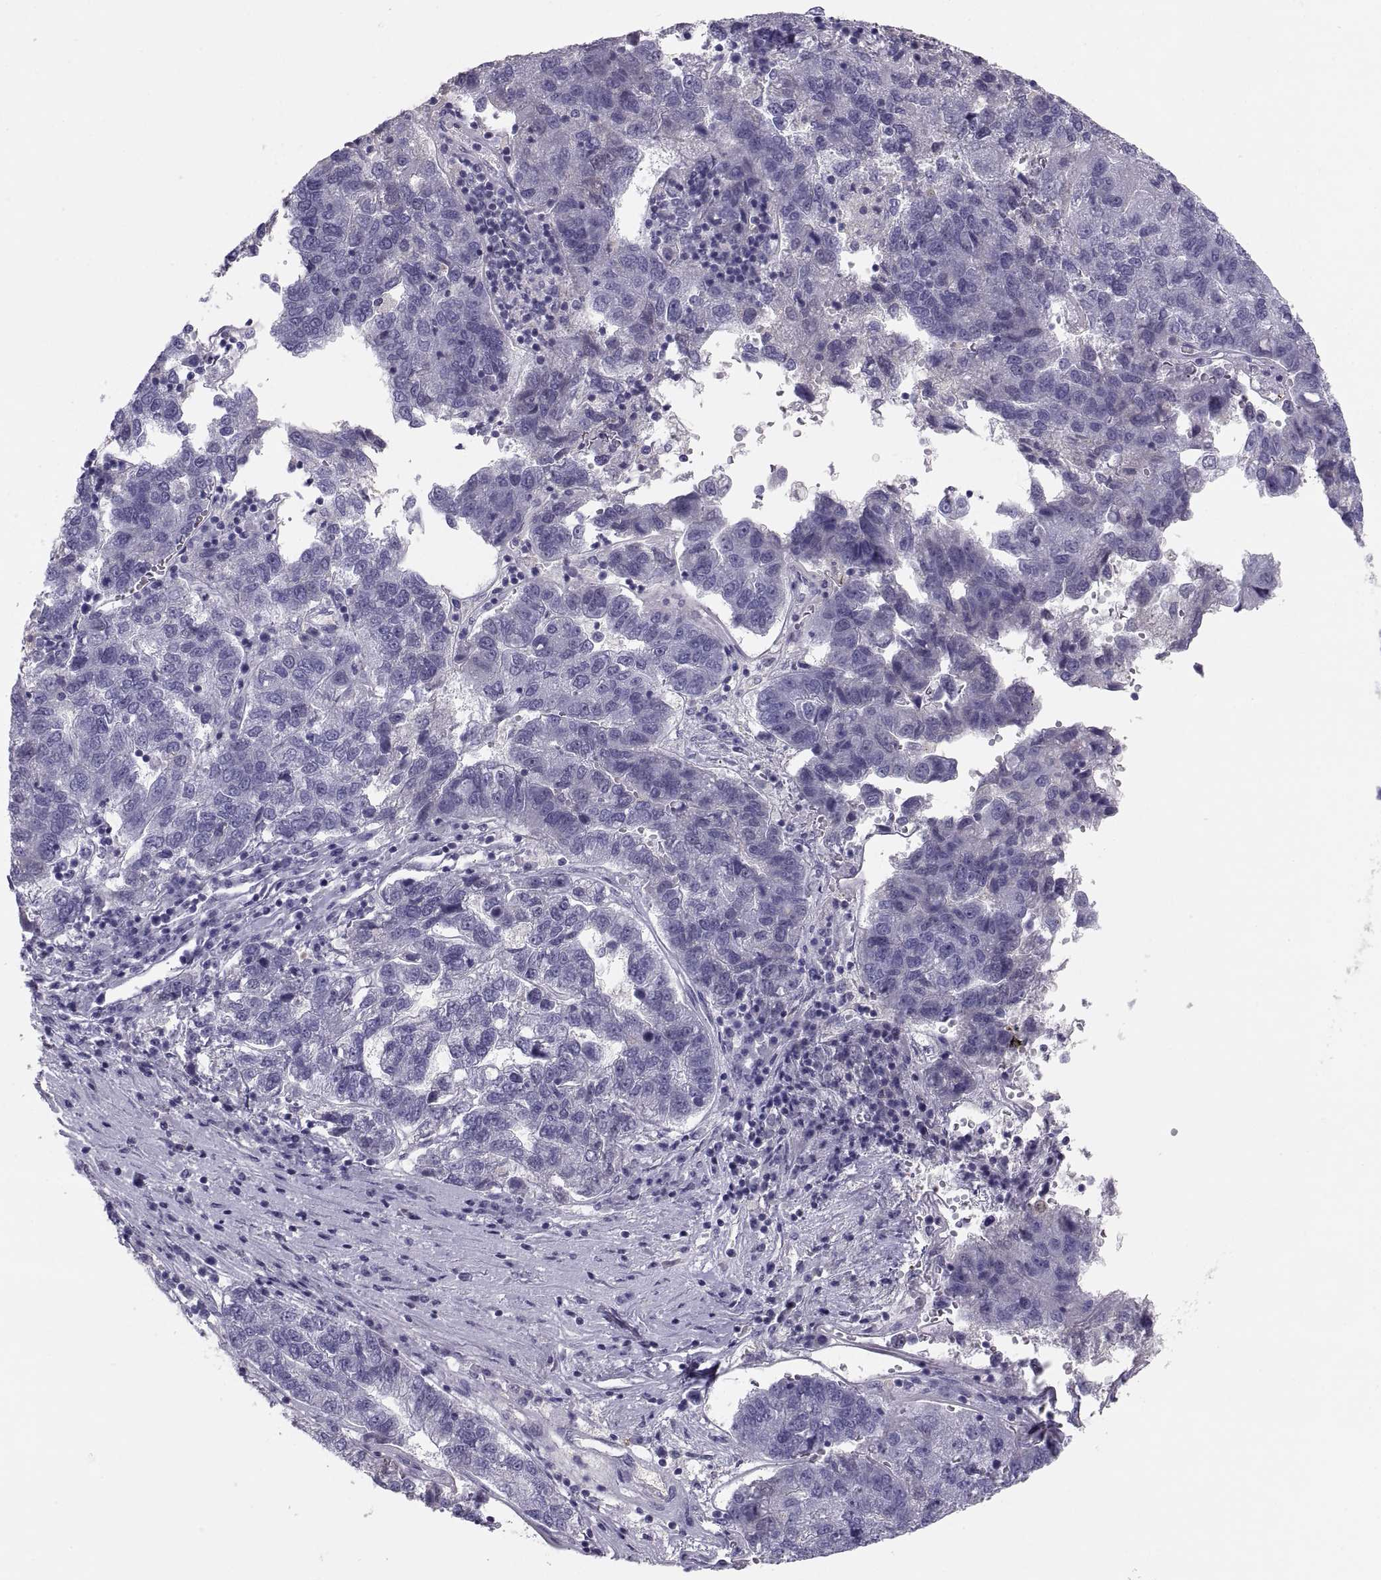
{"staining": {"intensity": "negative", "quantity": "none", "location": "none"}, "tissue": "pancreatic cancer", "cell_type": "Tumor cells", "image_type": "cancer", "snomed": [{"axis": "morphology", "description": "Adenocarcinoma, NOS"}, {"axis": "topography", "description": "Pancreas"}], "caption": "Adenocarcinoma (pancreatic) was stained to show a protein in brown. There is no significant staining in tumor cells.", "gene": "MAGEB2", "patient": {"sex": "female", "age": 61}}